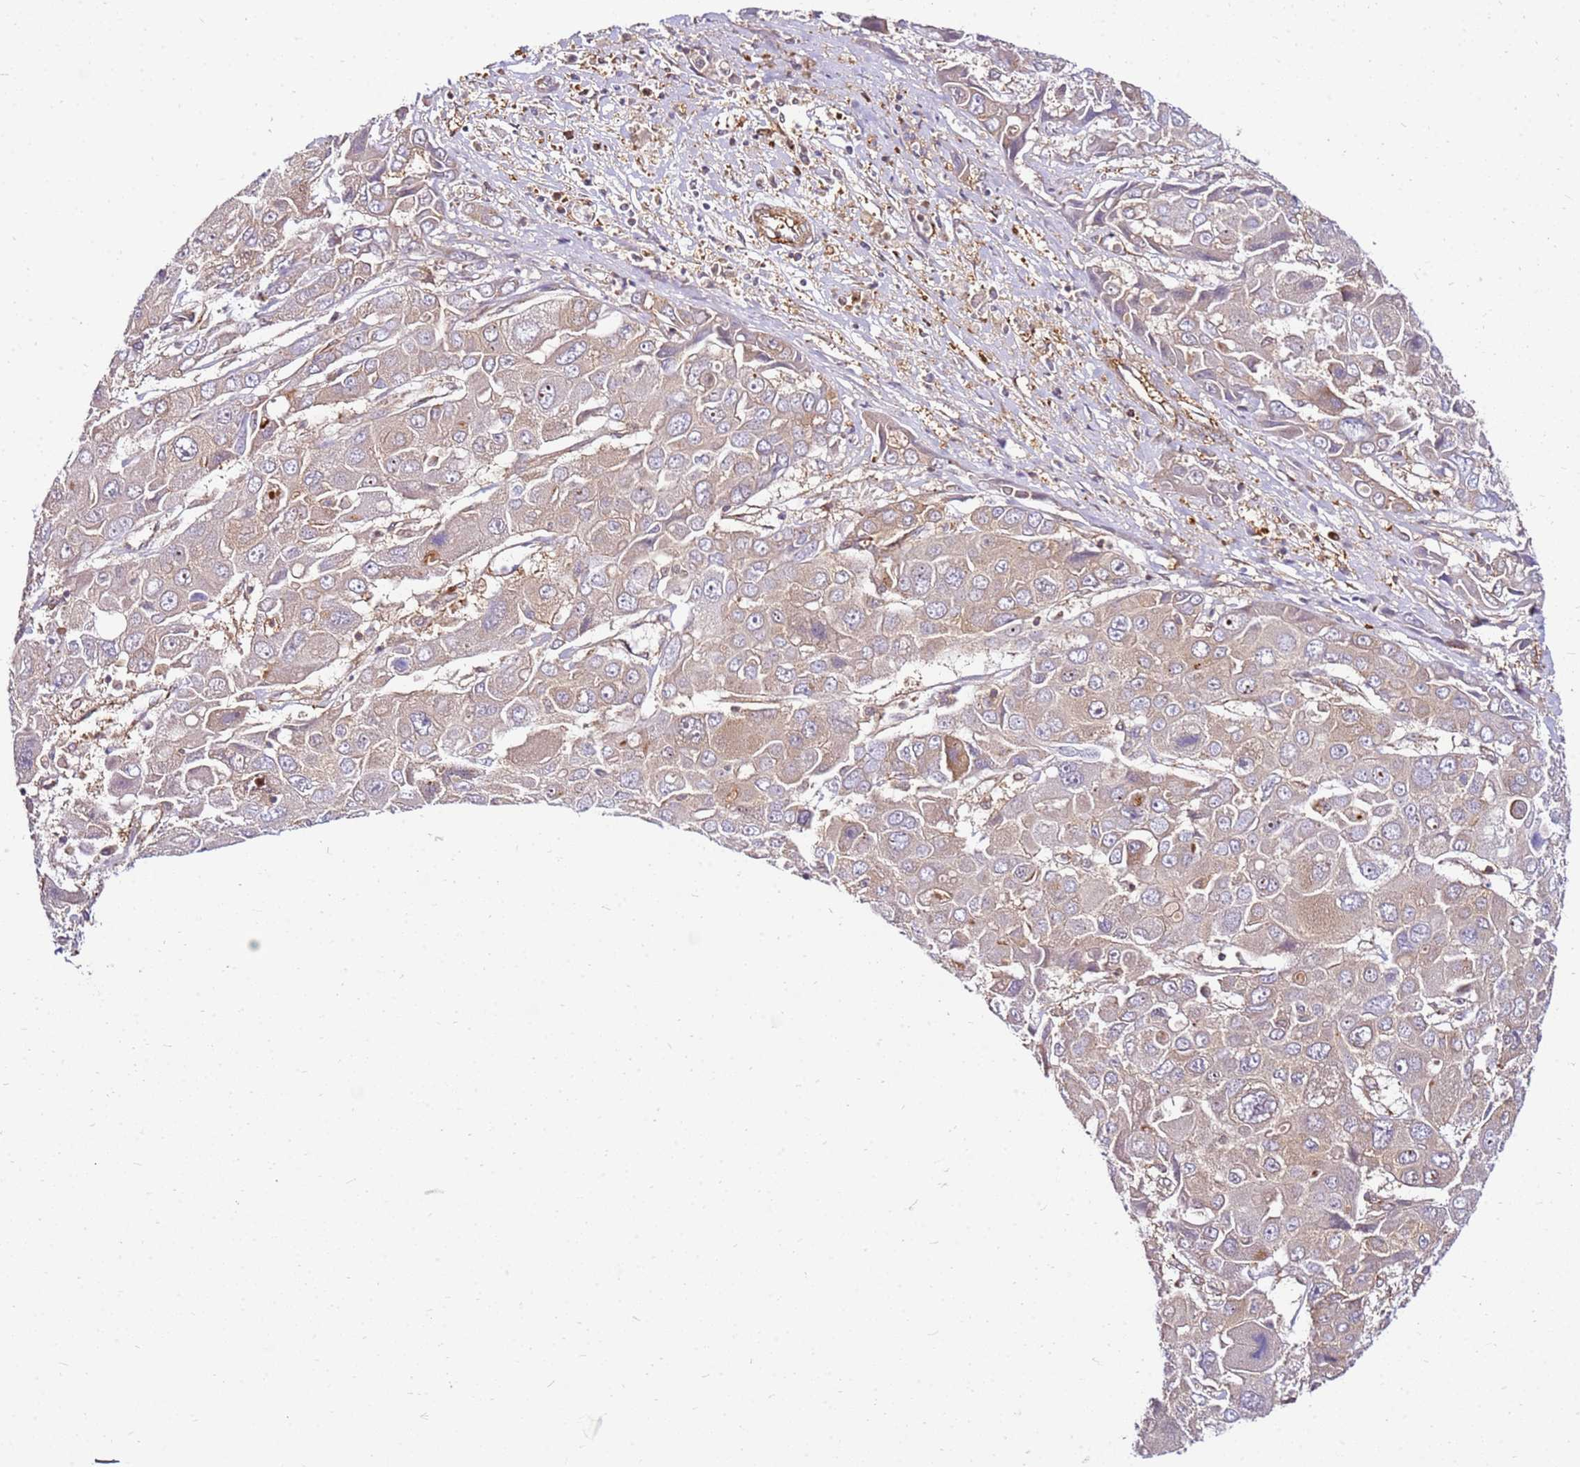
{"staining": {"intensity": "weak", "quantity": "<25%", "location": "cytoplasmic/membranous"}, "tissue": "liver cancer", "cell_type": "Tumor cells", "image_type": "cancer", "snomed": [{"axis": "morphology", "description": "Cholangiocarcinoma"}, {"axis": "topography", "description": "Liver"}], "caption": "A high-resolution photomicrograph shows IHC staining of liver cancer (cholangiocarcinoma), which displays no significant positivity in tumor cells. Brightfield microscopy of immunohistochemistry stained with DAB (brown) and hematoxylin (blue), captured at high magnification.", "gene": "PIH1D1", "patient": {"sex": "male", "age": 67}}